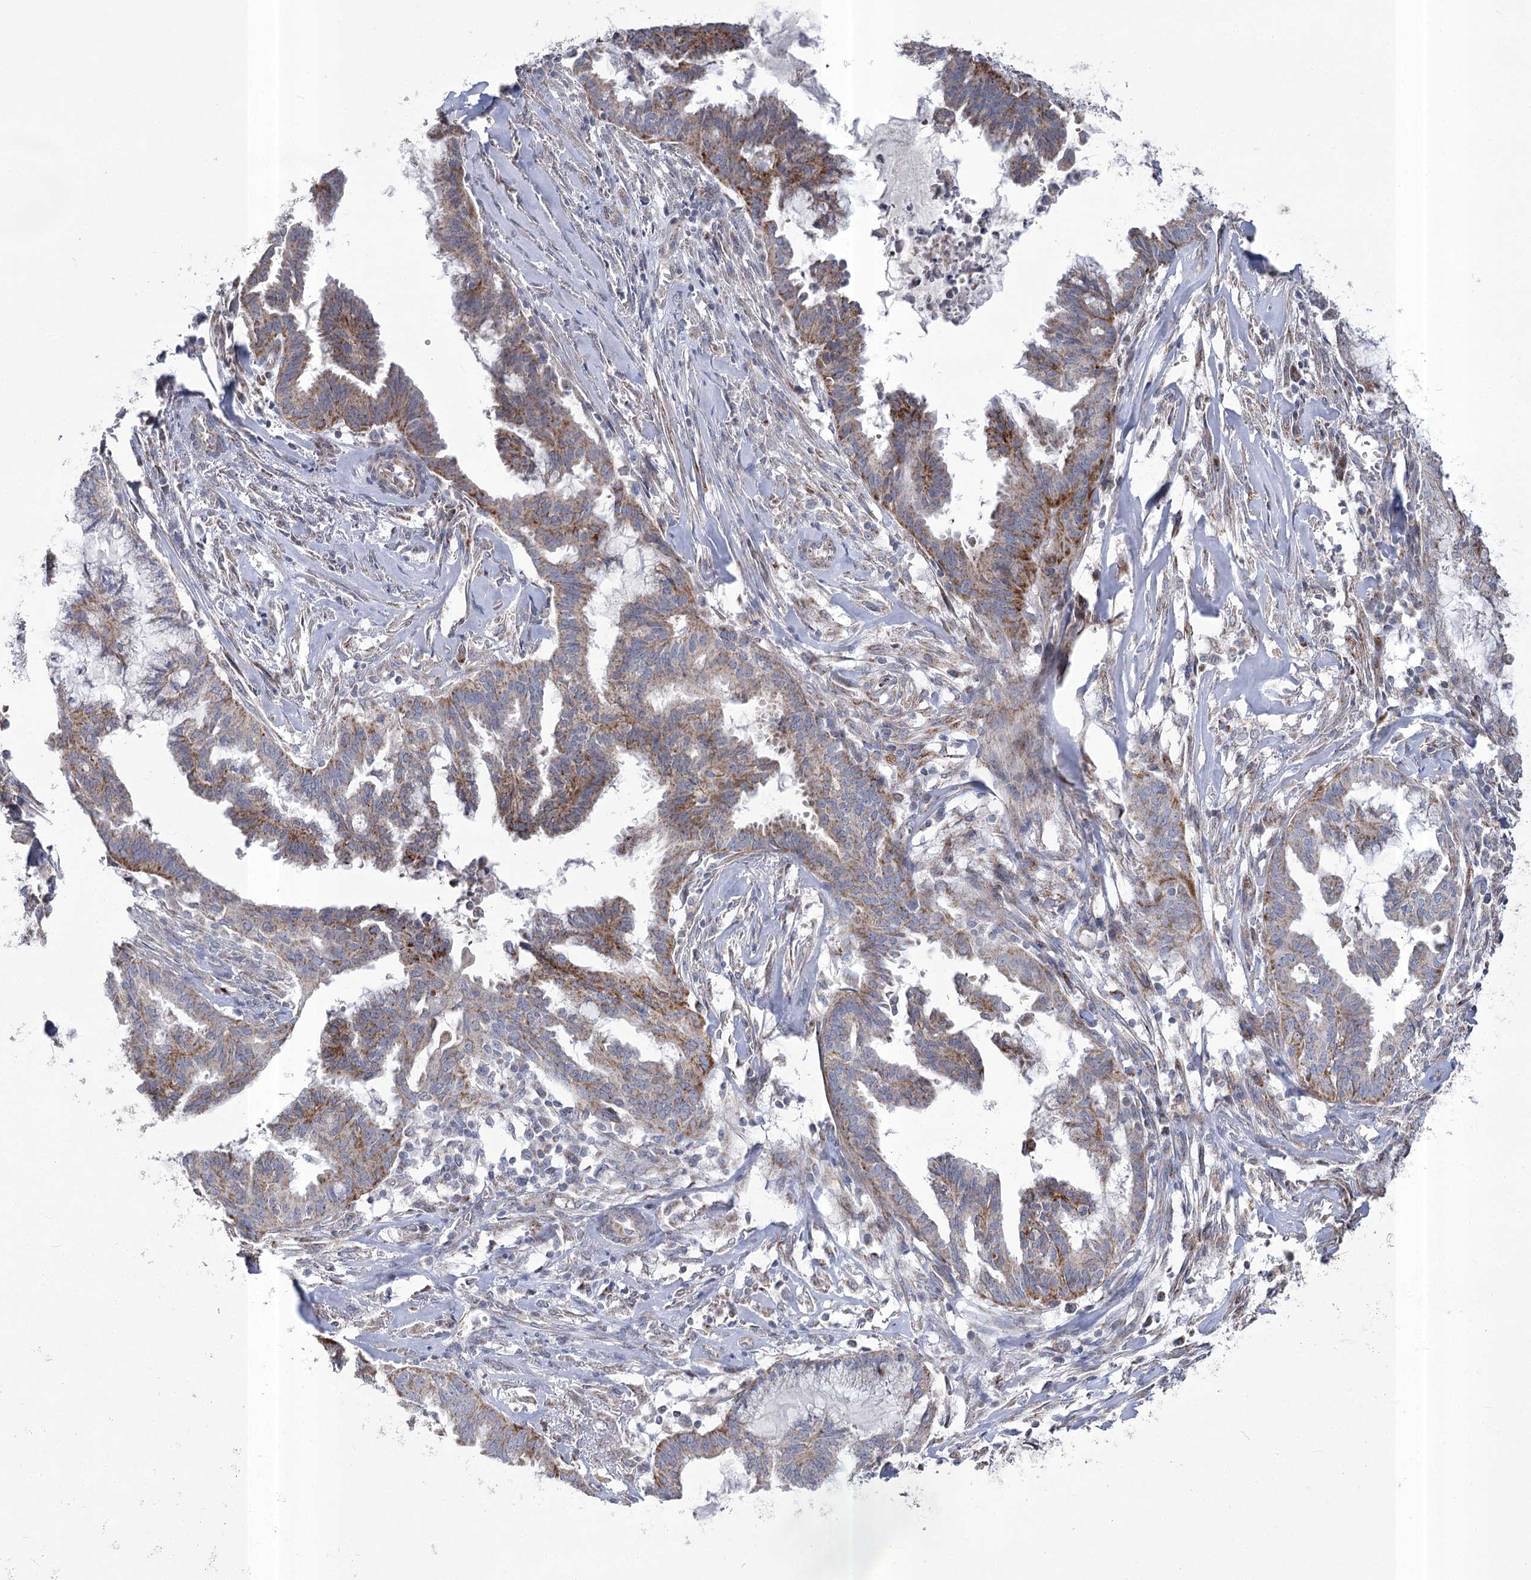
{"staining": {"intensity": "moderate", "quantity": ">75%", "location": "cytoplasmic/membranous"}, "tissue": "endometrial cancer", "cell_type": "Tumor cells", "image_type": "cancer", "snomed": [{"axis": "morphology", "description": "Adenocarcinoma, NOS"}, {"axis": "topography", "description": "Endometrium"}], "caption": "Immunohistochemistry (IHC) photomicrograph of neoplastic tissue: human endometrial cancer stained using IHC reveals medium levels of moderate protein expression localized specifically in the cytoplasmic/membranous of tumor cells, appearing as a cytoplasmic/membranous brown color.", "gene": "PDHB", "patient": {"sex": "female", "age": 86}}